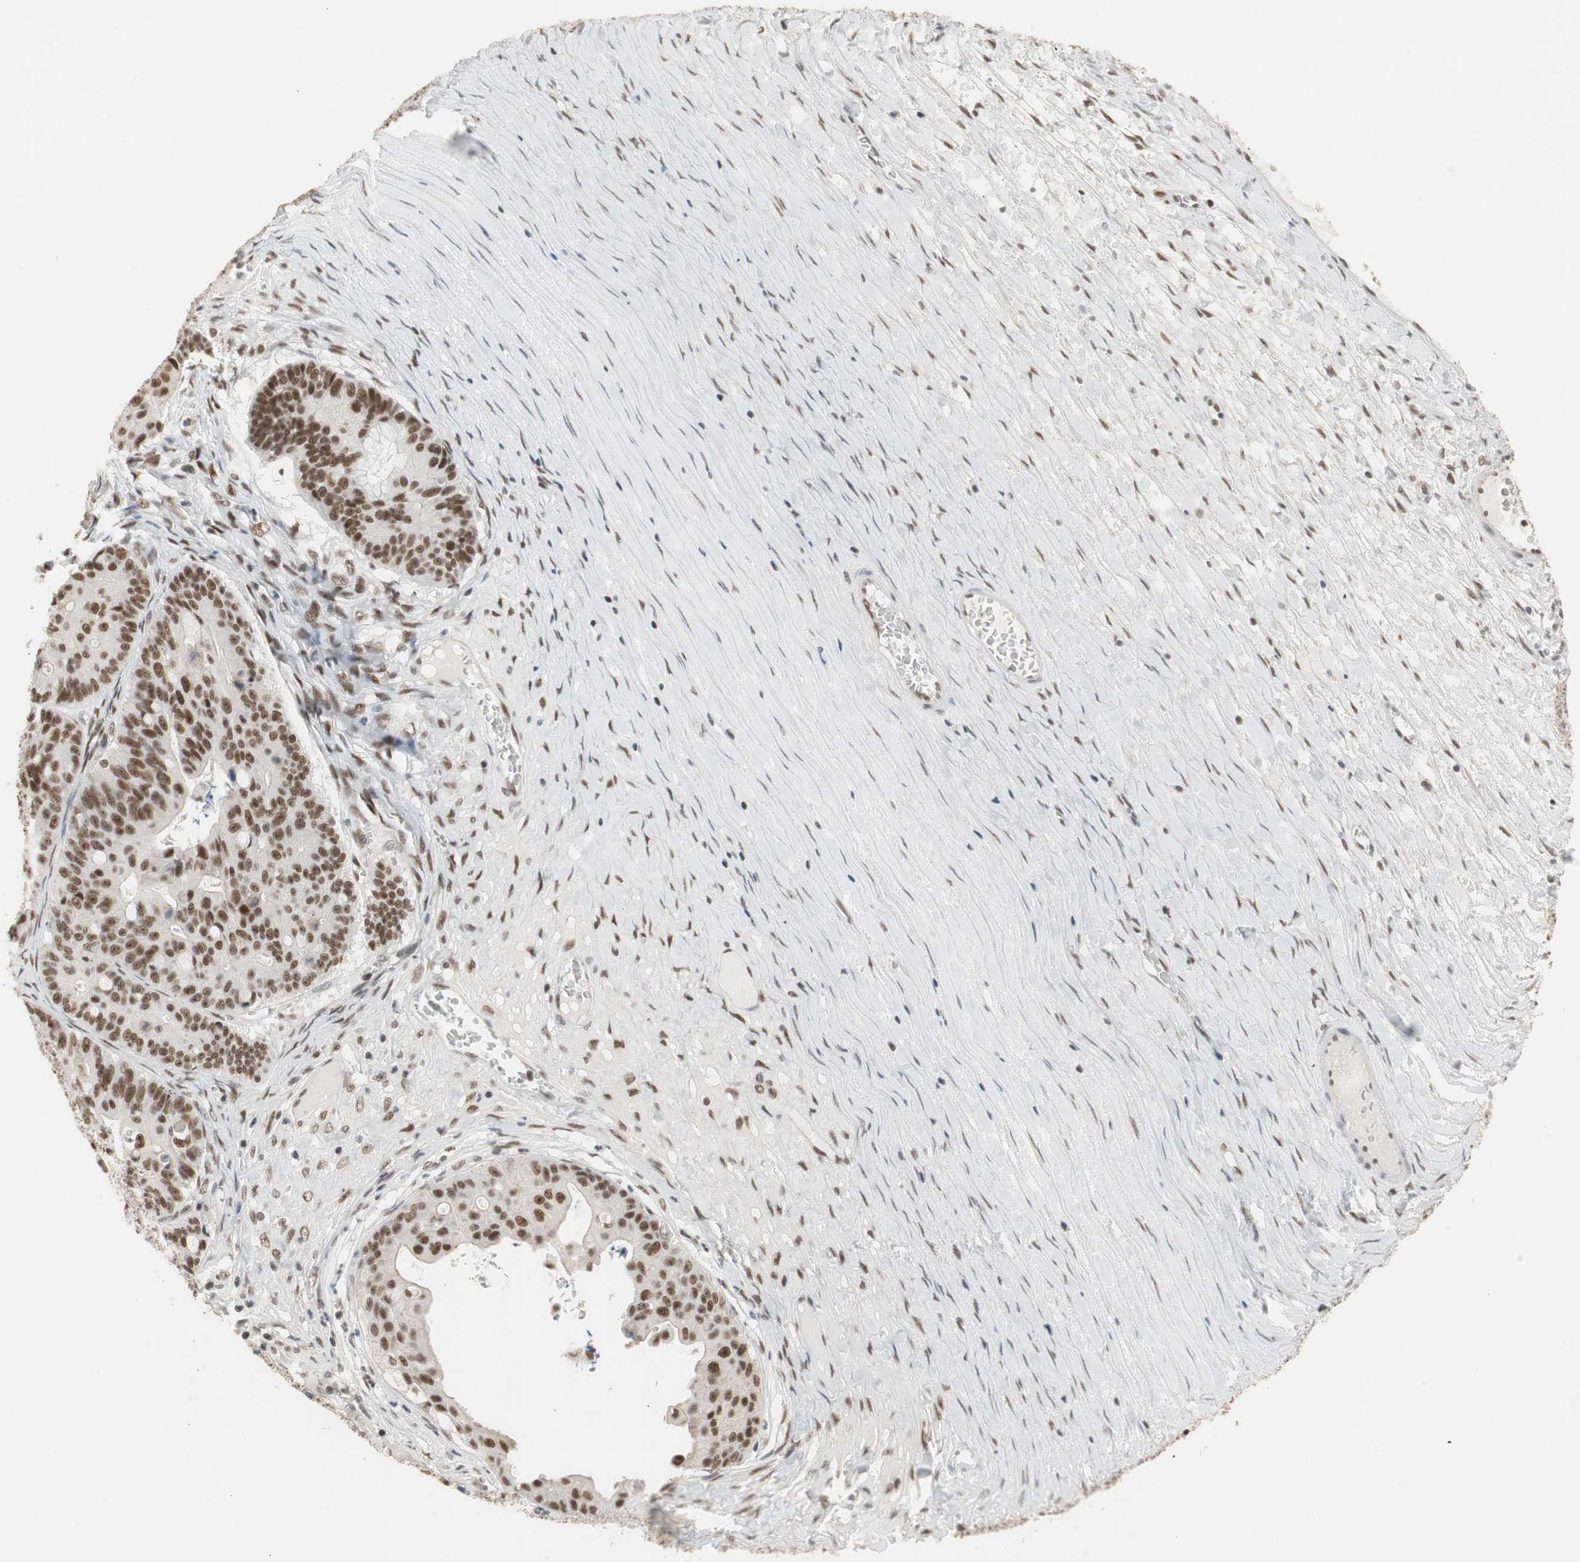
{"staining": {"intensity": "strong", "quantity": ">75%", "location": "nuclear"}, "tissue": "ovarian cancer", "cell_type": "Tumor cells", "image_type": "cancer", "snomed": [{"axis": "morphology", "description": "Cystadenocarcinoma, mucinous, NOS"}, {"axis": "topography", "description": "Ovary"}], "caption": "Immunohistochemical staining of ovarian mucinous cystadenocarcinoma exhibits strong nuclear protein positivity in about >75% of tumor cells.", "gene": "RTF1", "patient": {"sex": "female", "age": 37}}